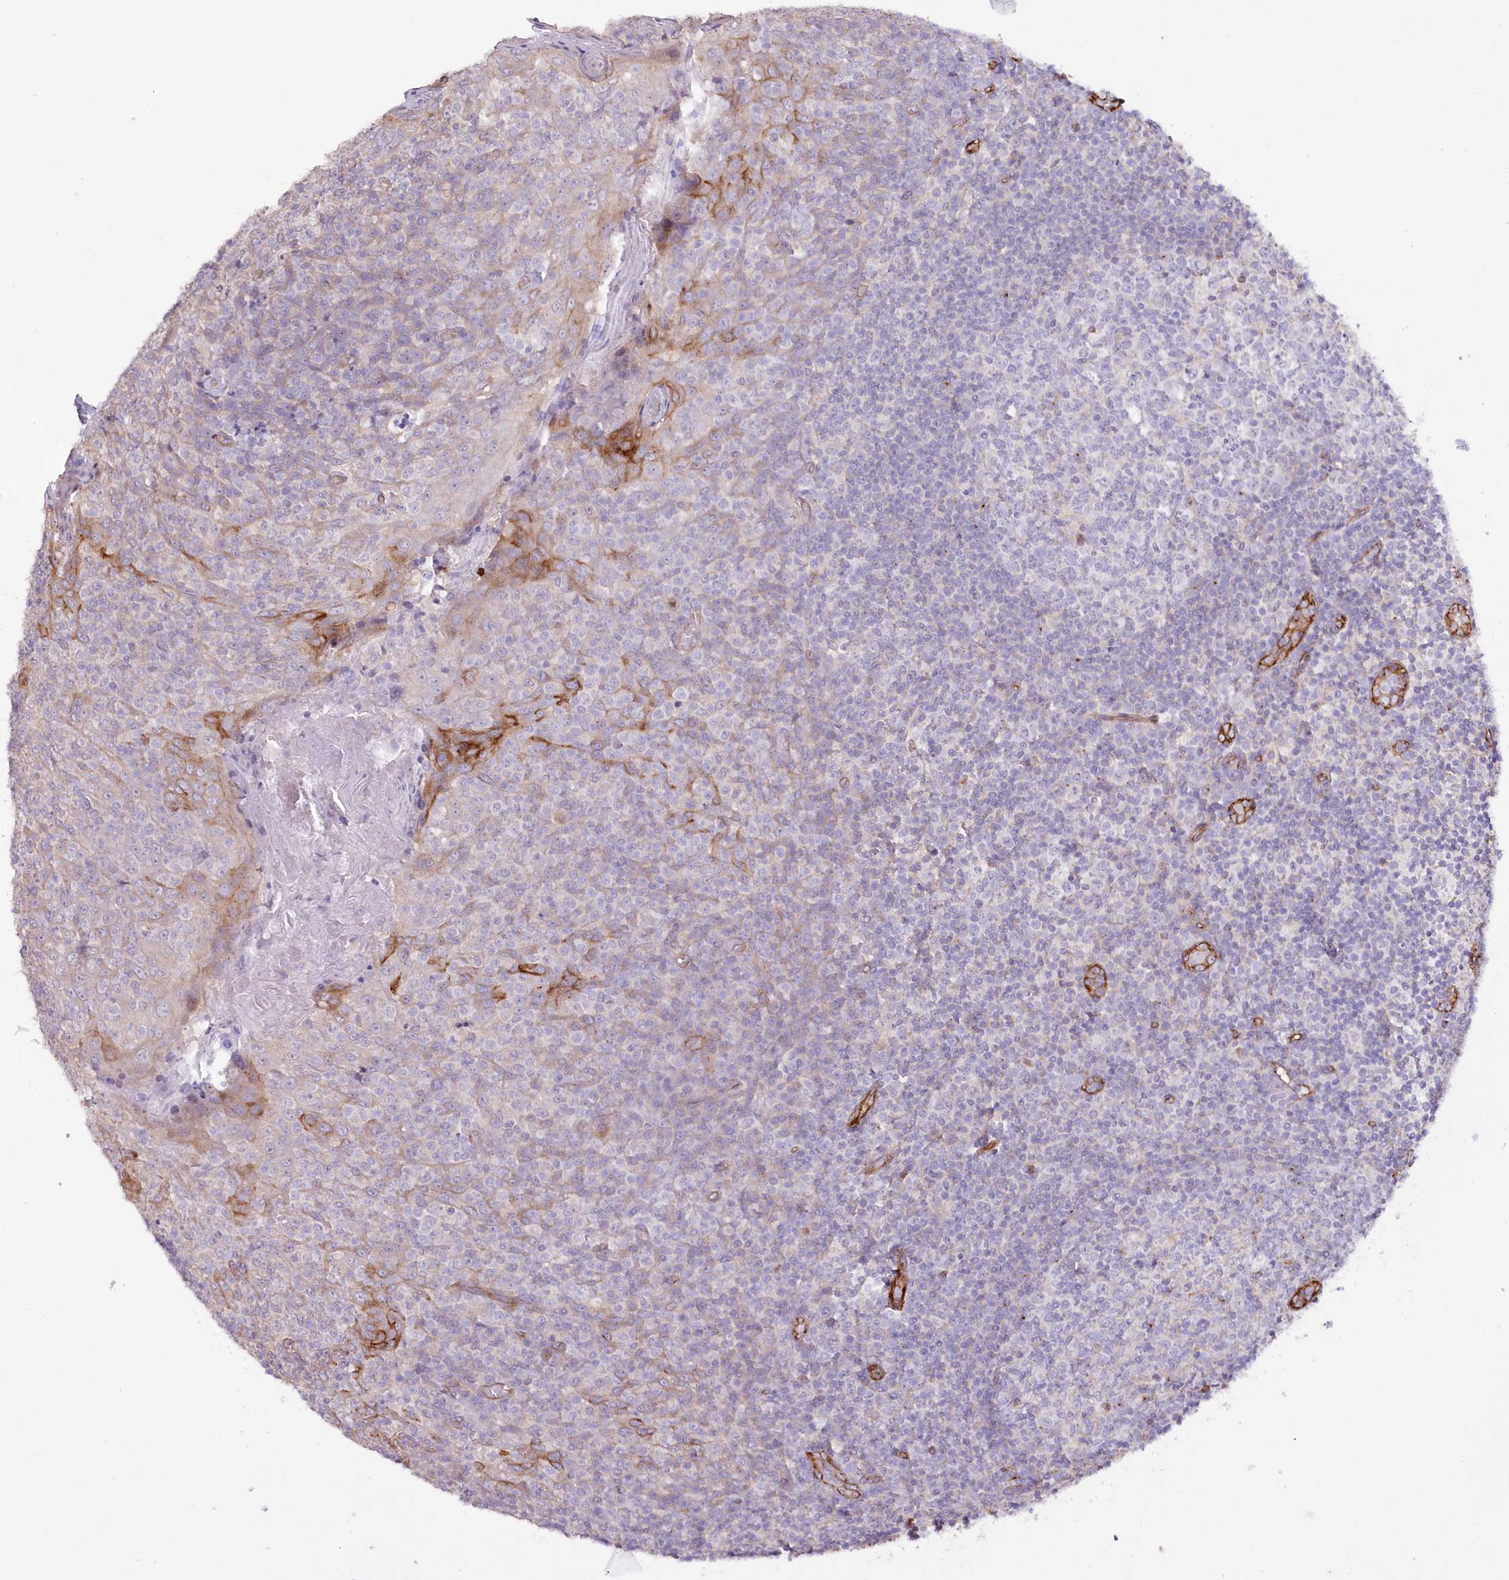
{"staining": {"intensity": "negative", "quantity": "none", "location": "none"}, "tissue": "tonsil", "cell_type": "Germinal center cells", "image_type": "normal", "snomed": [{"axis": "morphology", "description": "Normal tissue, NOS"}, {"axis": "topography", "description": "Tonsil"}], "caption": "High power microscopy image of an immunohistochemistry (IHC) image of benign tonsil, revealing no significant positivity in germinal center cells.", "gene": "RAB11FIP5", "patient": {"sex": "female", "age": 19}}